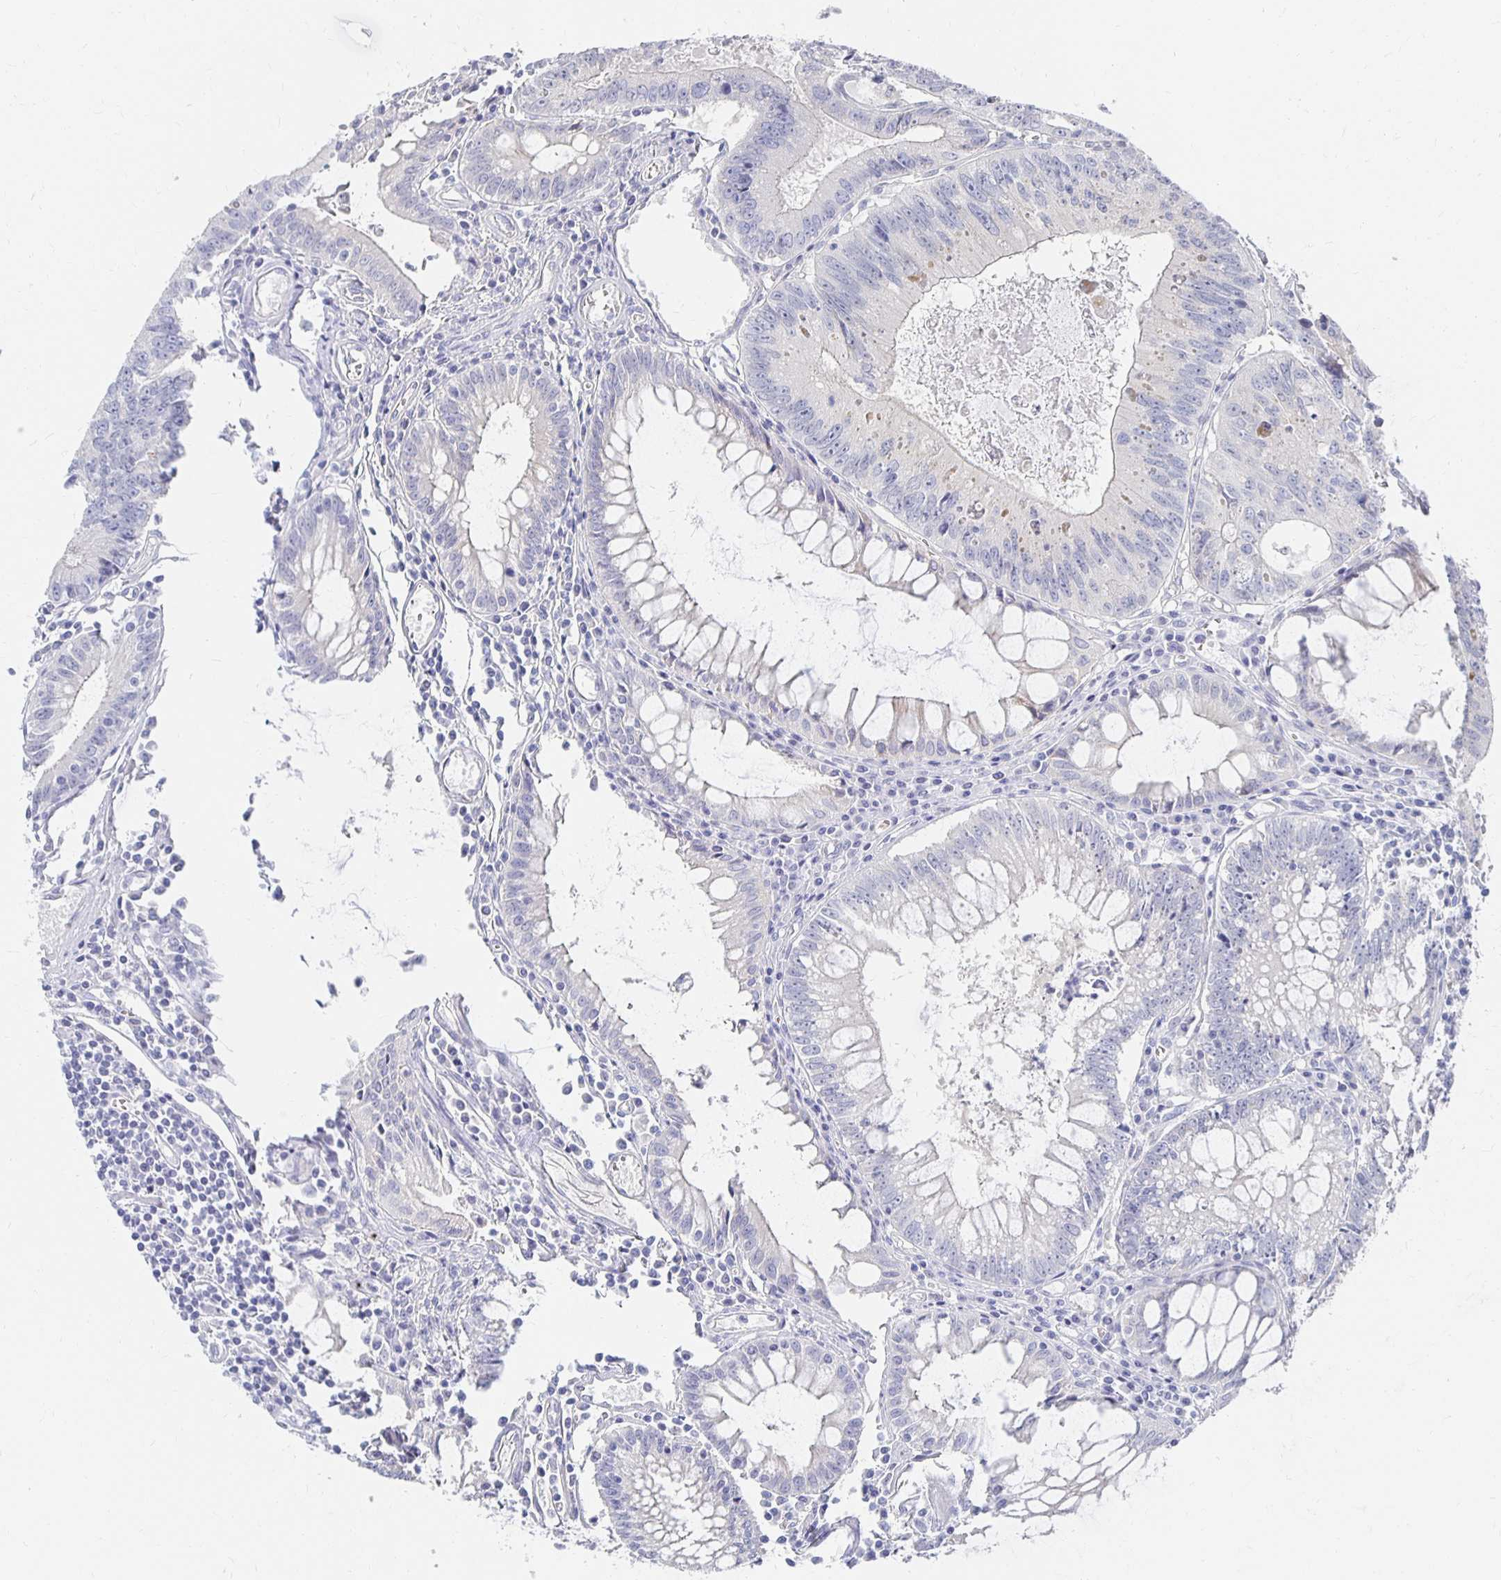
{"staining": {"intensity": "negative", "quantity": "none", "location": "none"}, "tissue": "colorectal cancer", "cell_type": "Tumor cells", "image_type": "cancer", "snomed": [{"axis": "morphology", "description": "Adenocarcinoma, NOS"}, {"axis": "topography", "description": "Rectum"}], "caption": "This is a histopathology image of immunohistochemistry staining of colorectal cancer, which shows no positivity in tumor cells. (Brightfield microscopy of DAB immunohistochemistry (IHC) at high magnification).", "gene": "FKRP", "patient": {"sex": "female", "age": 81}}